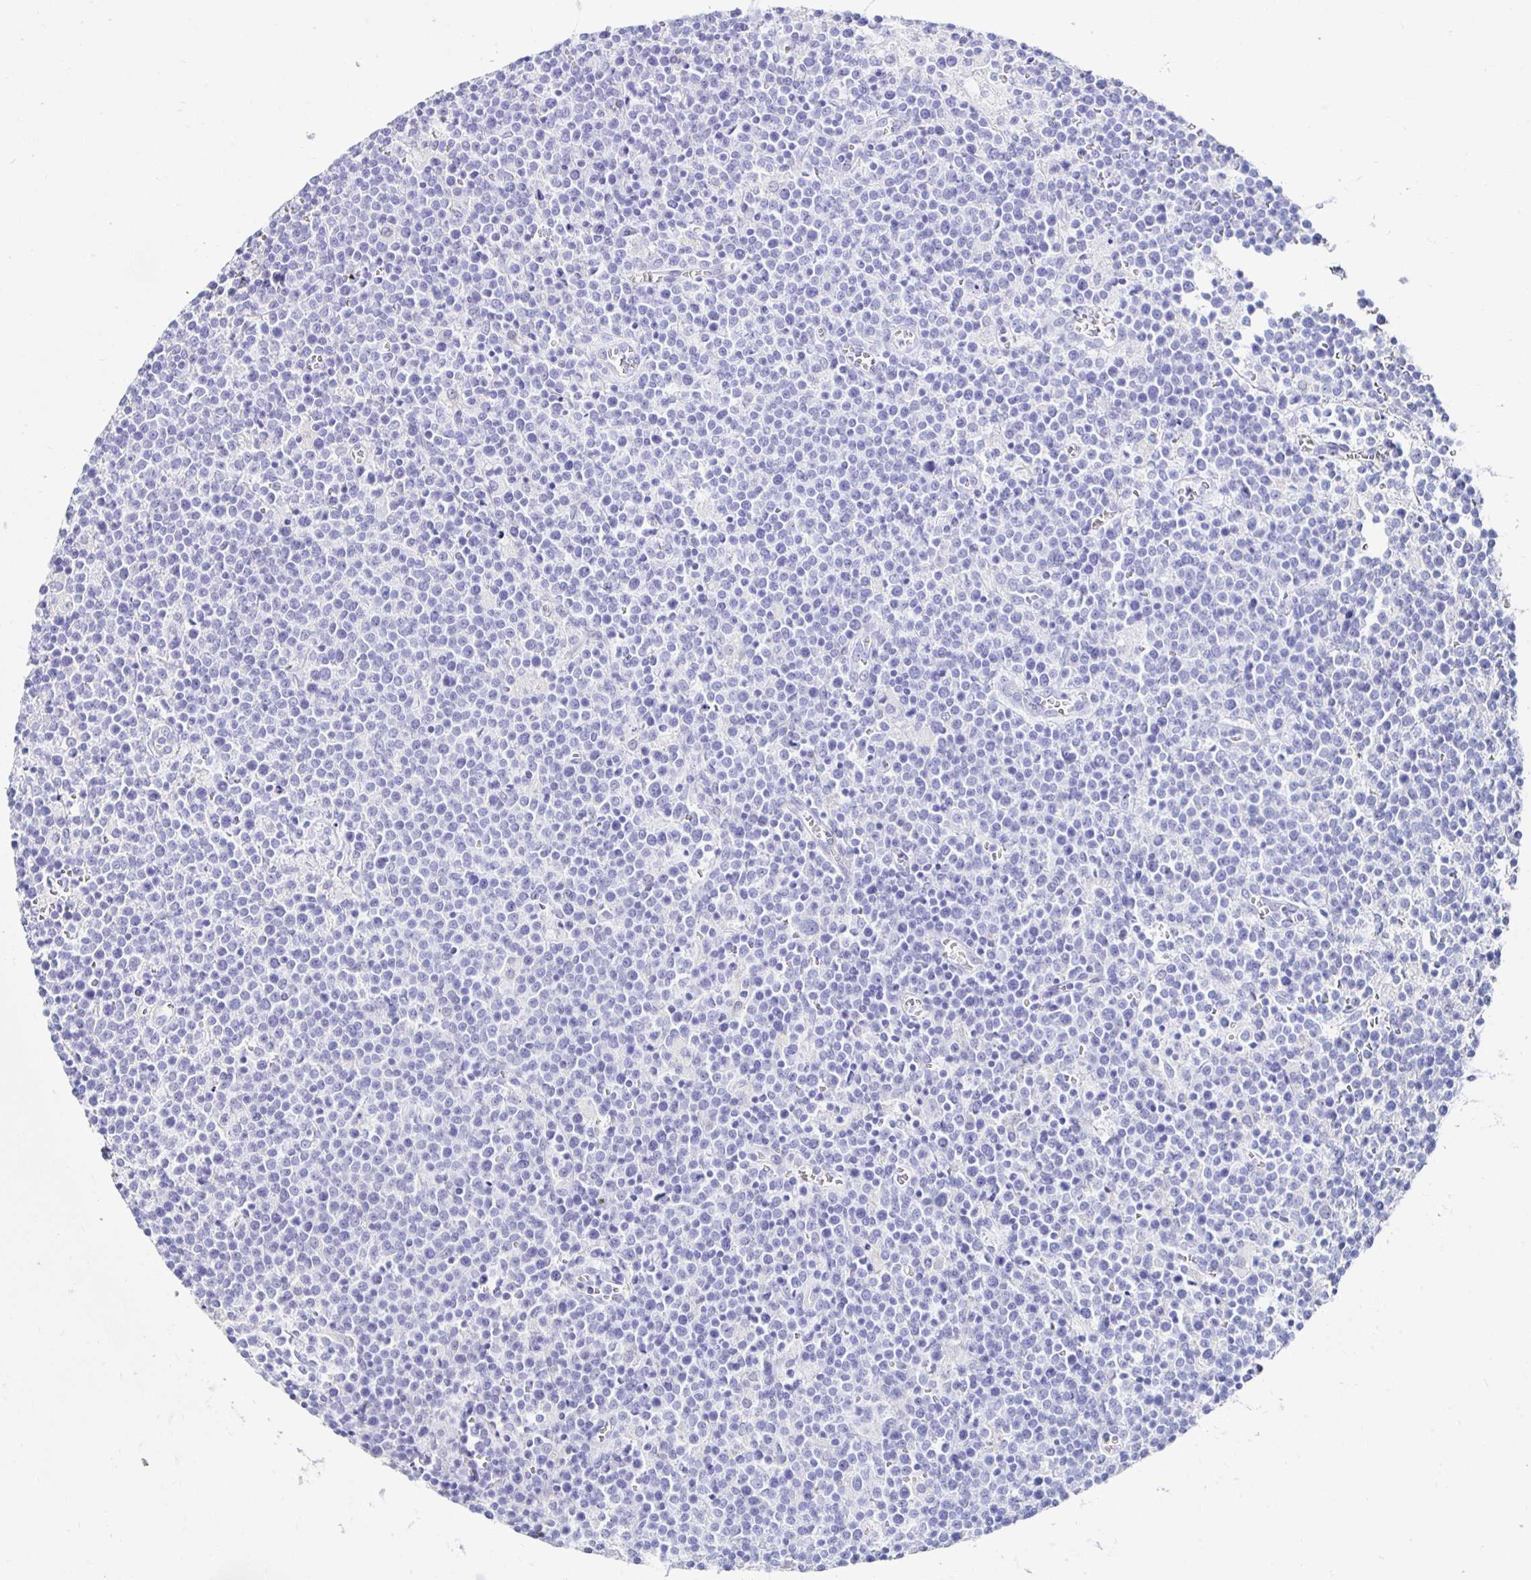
{"staining": {"intensity": "negative", "quantity": "none", "location": "none"}, "tissue": "lymphoma", "cell_type": "Tumor cells", "image_type": "cancer", "snomed": [{"axis": "morphology", "description": "Malignant lymphoma, non-Hodgkin's type, High grade"}, {"axis": "topography", "description": "Lymph node"}], "caption": "Photomicrograph shows no protein staining in tumor cells of high-grade malignant lymphoma, non-Hodgkin's type tissue.", "gene": "CA9", "patient": {"sex": "male", "age": 61}}